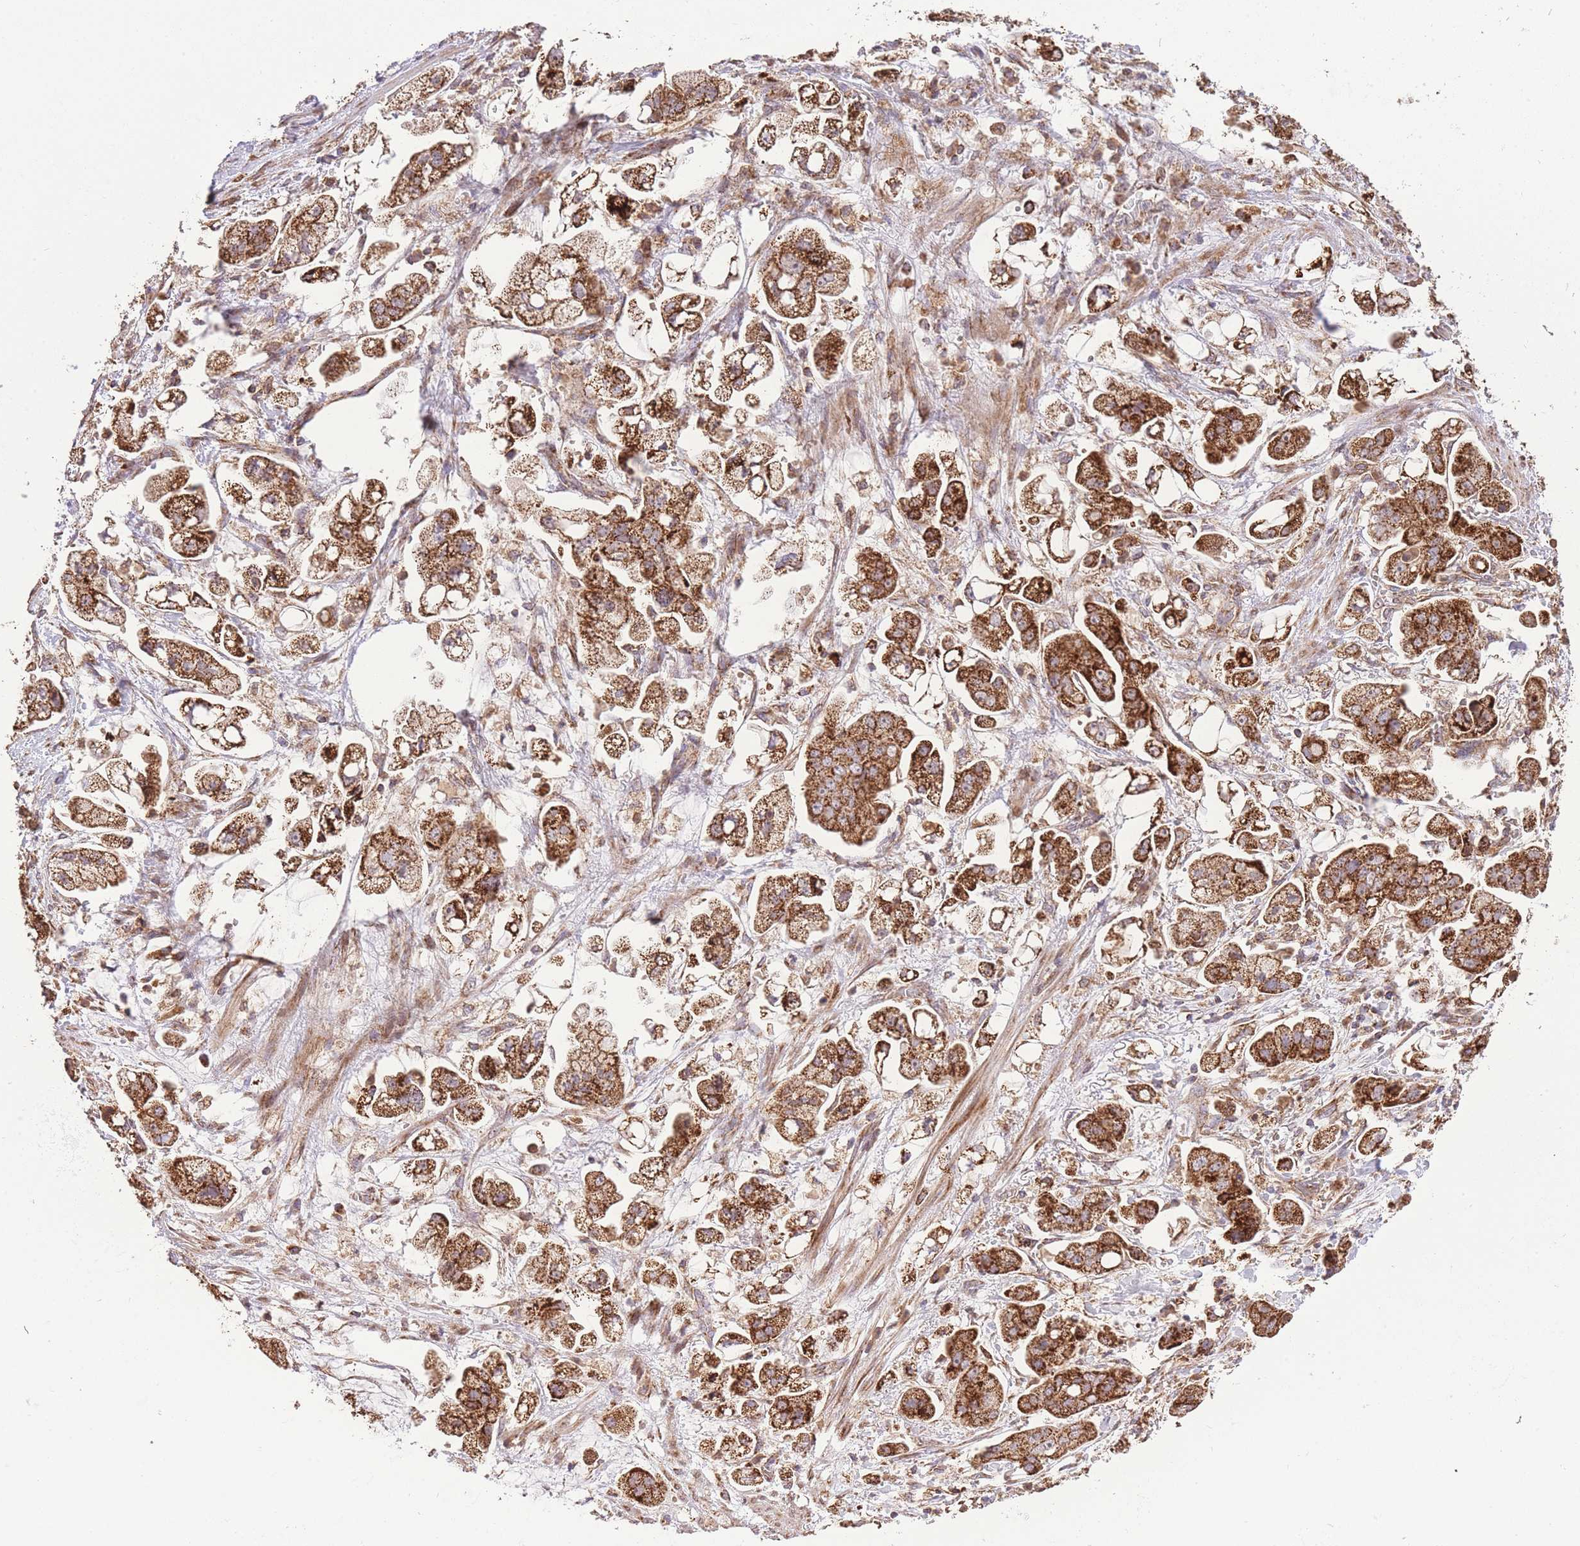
{"staining": {"intensity": "strong", "quantity": ">75%", "location": "cytoplasmic/membranous"}, "tissue": "stomach cancer", "cell_type": "Tumor cells", "image_type": "cancer", "snomed": [{"axis": "morphology", "description": "Adenocarcinoma, NOS"}, {"axis": "topography", "description": "Stomach"}], "caption": "Strong cytoplasmic/membranous protein staining is seen in approximately >75% of tumor cells in stomach cancer.", "gene": "PREP", "patient": {"sex": "male", "age": 62}}